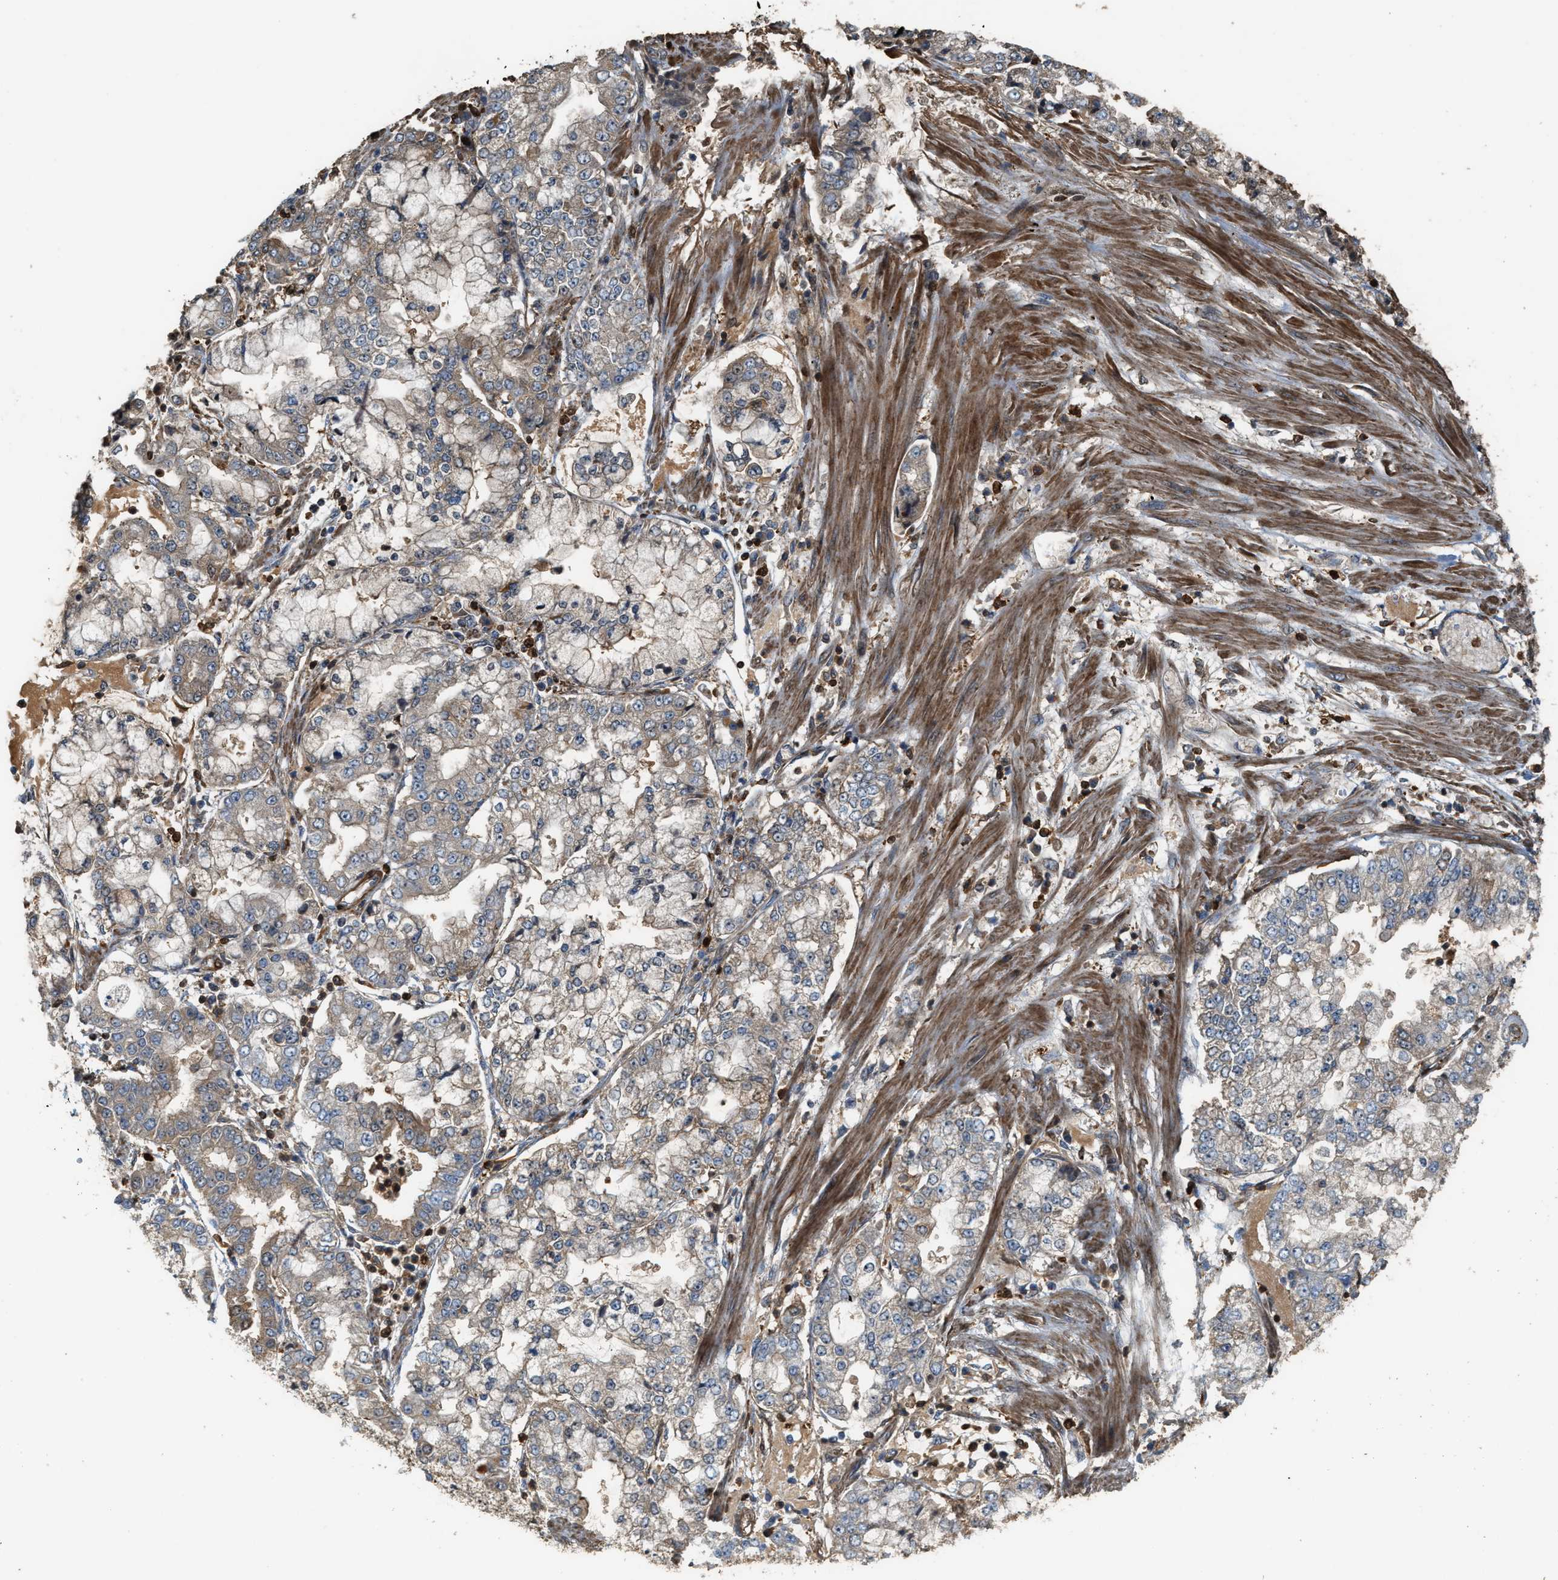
{"staining": {"intensity": "moderate", "quantity": "<25%", "location": "cytoplasmic/membranous"}, "tissue": "stomach cancer", "cell_type": "Tumor cells", "image_type": "cancer", "snomed": [{"axis": "morphology", "description": "Adenocarcinoma, NOS"}, {"axis": "topography", "description": "Stomach"}], "caption": "The immunohistochemical stain shows moderate cytoplasmic/membranous positivity in tumor cells of stomach adenocarcinoma tissue. (DAB IHC, brown staining for protein, blue staining for nuclei).", "gene": "SERPINB5", "patient": {"sex": "male", "age": 76}}